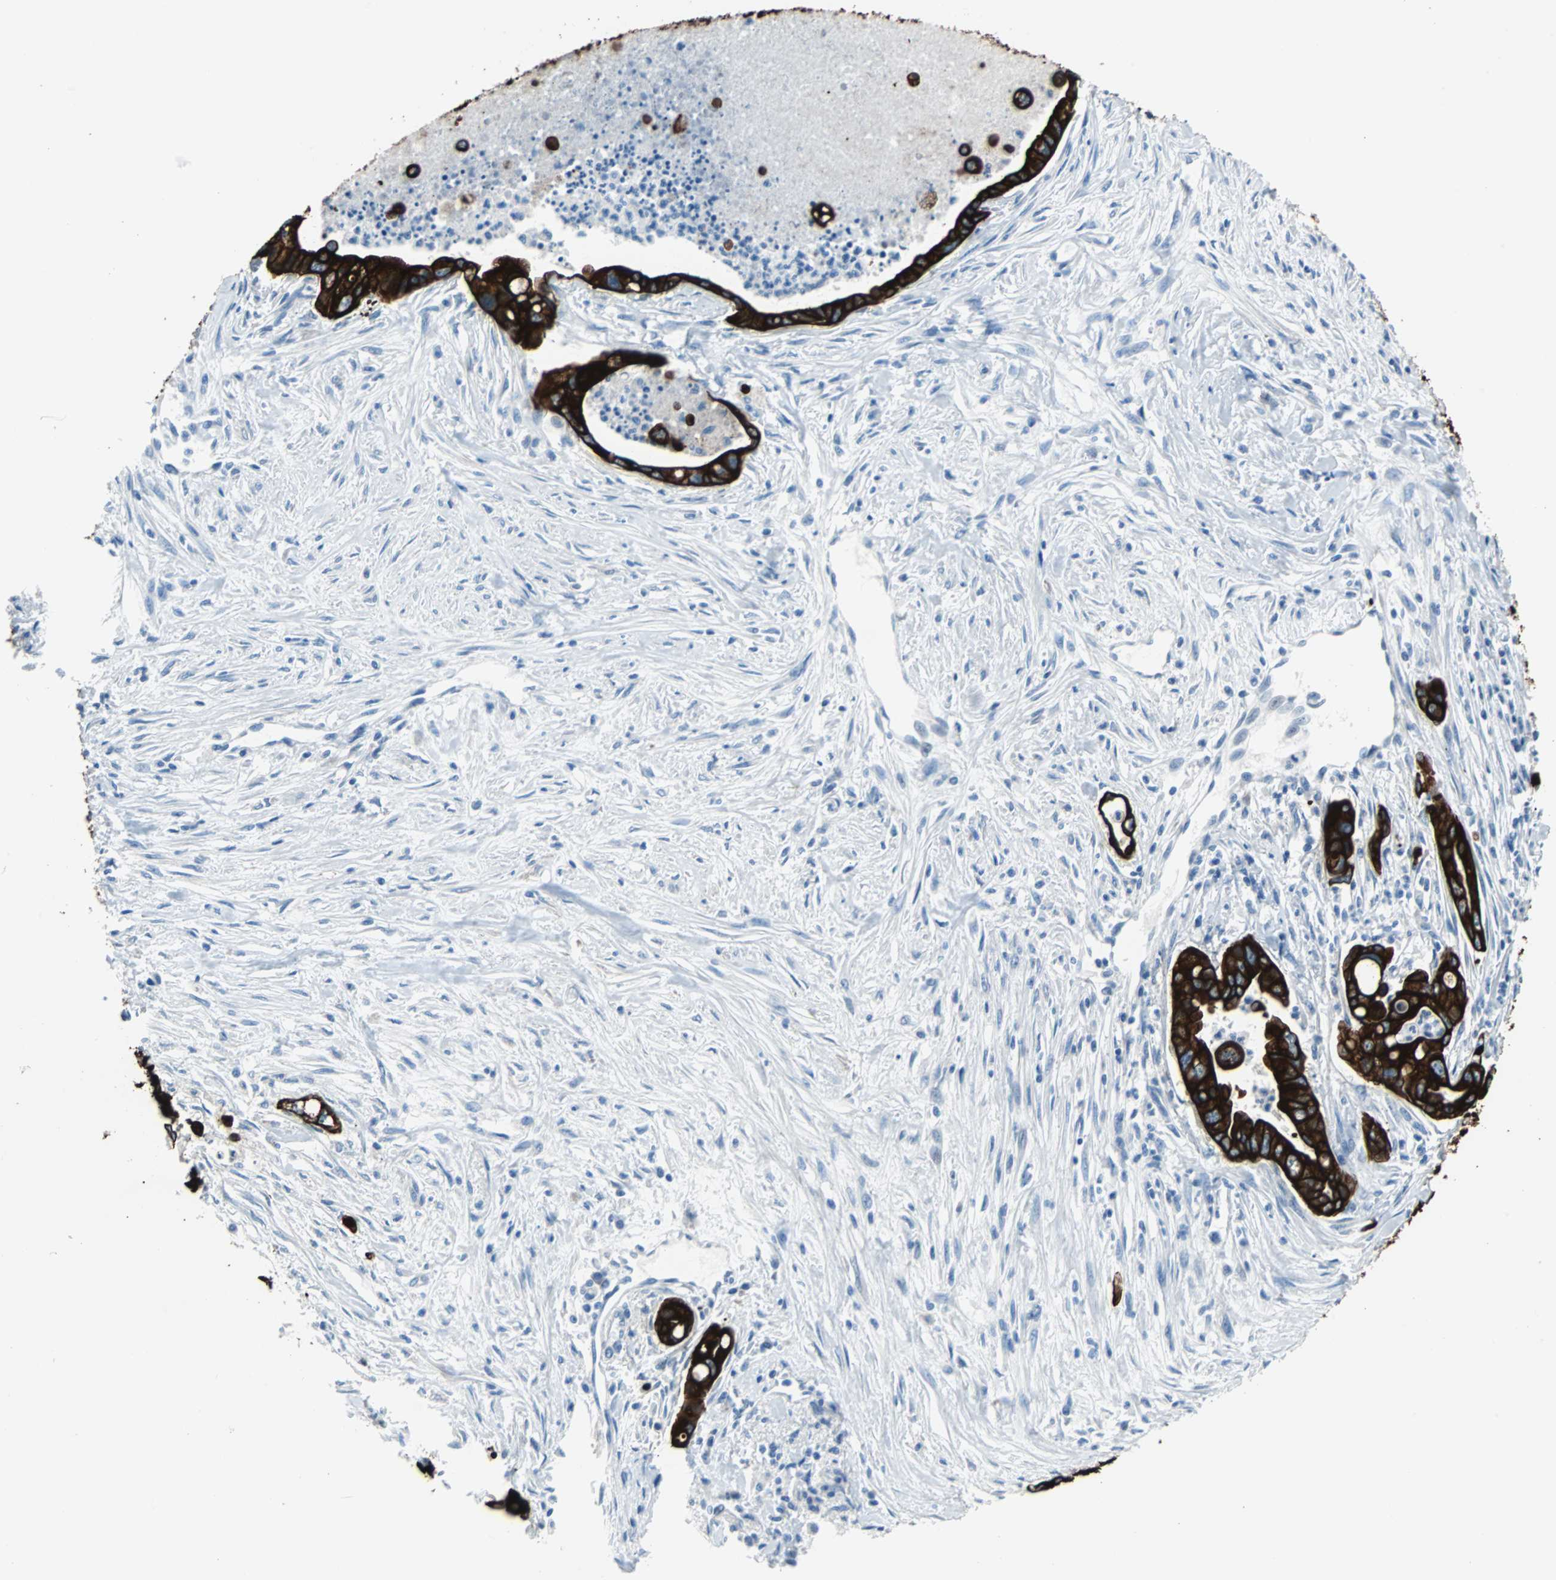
{"staining": {"intensity": "strong", "quantity": ">75%", "location": "cytoplasmic/membranous"}, "tissue": "pancreatic cancer", "cell_type": "Tumor cells", "image_type": "cancer", "snomed": [{"axis": "morphology", "description": "Adenocarcinoma, NOS"}, {"axis": "topography", "description": "Pancreas"}], "caption": "IHC staining of pancreatic adenocarcinoma, which shows high levels of strong cytoplasmic/membranous expression in approximately >75% of tumor cells indicating strong cytoplasmic/membranous protein positivity. The staining was performed using DAB (brown) for protein detection and nuclei were counterstained in hematoxylin (blue).", "gene": "KRT7", "patient": {"sex": "male", "age": 70}}